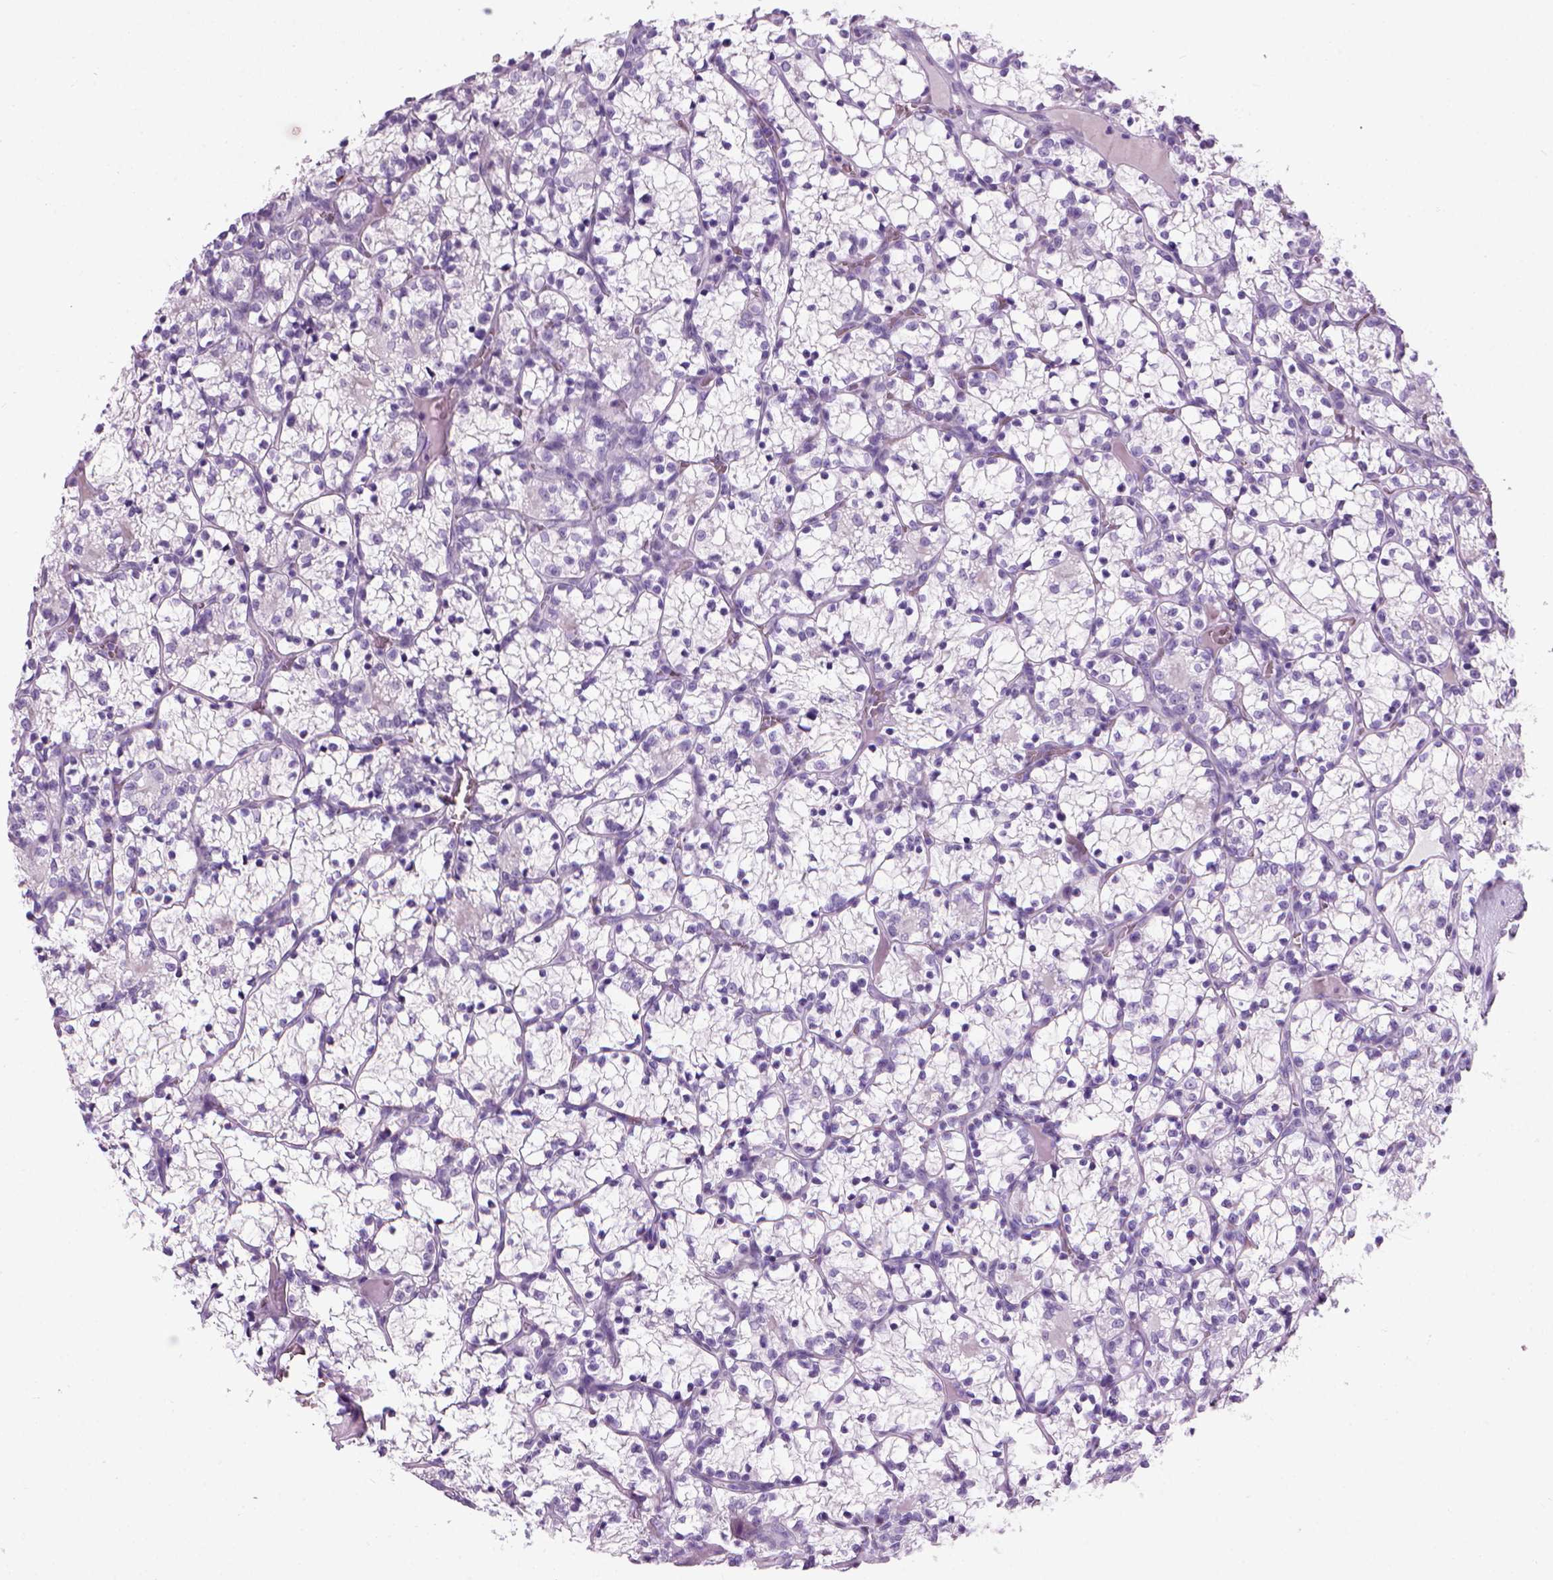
{"staining": {"intensity": "negative", "quantity": "none", "location": "none"}, "tissue": "renal cancer", "cell_type": "Tumor cells", "image_type": "cancer", "snomed": [{"axis": "morphology", "description": "Adenocarcinoma, NOS"}, {"axis": "topography", "description": "Kidney"}], "caption": "Immunohistochemistry image of neoplastic tissue: human adenocarcinoma (renal) stained with DAB exhibits no significant protein positivity in tumor cells.", "gene": "MZB1", "patient": {"sex": "female", "age": 69}}